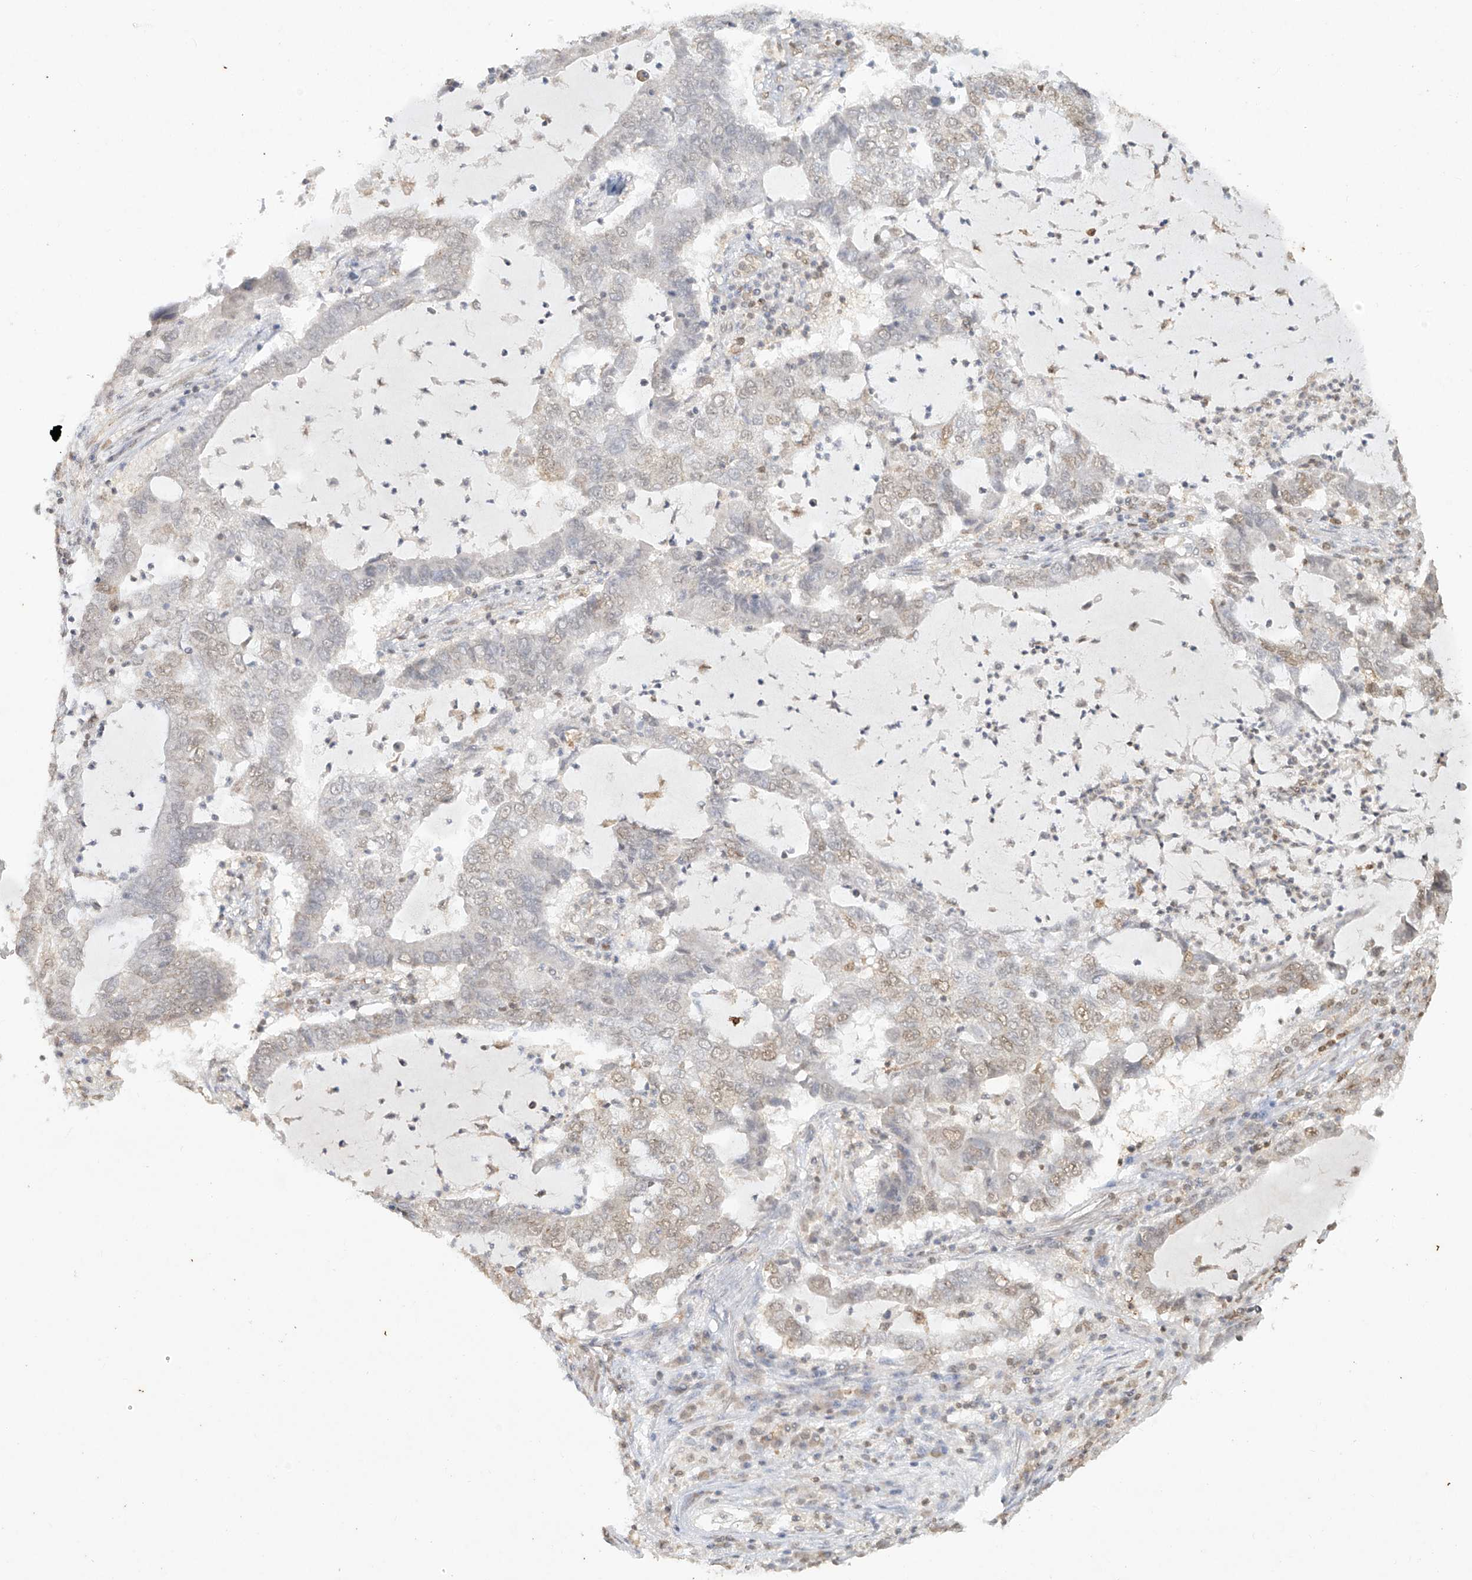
{"staining": {"intensity": "weak", "quantity": "25%-75%", "location": "nuclear"}, "tissue": "lung cancer", "cell_type": "Tumor cells", "image_type": "cancer", "snomed": [{"axis": "morphology", "description": "Adenocarcinoma, NOS"}, {"axis": "topography", "description": "Lung"}], "caption": "Human lung cancer (adenocarcinoma) stained for a protein (brown) reveals weak nuclear positive positivity in approximately 25%-75% of tumor cells.", "gene": "TIGAR", "patient": {"sex": "female", "age": 51}}